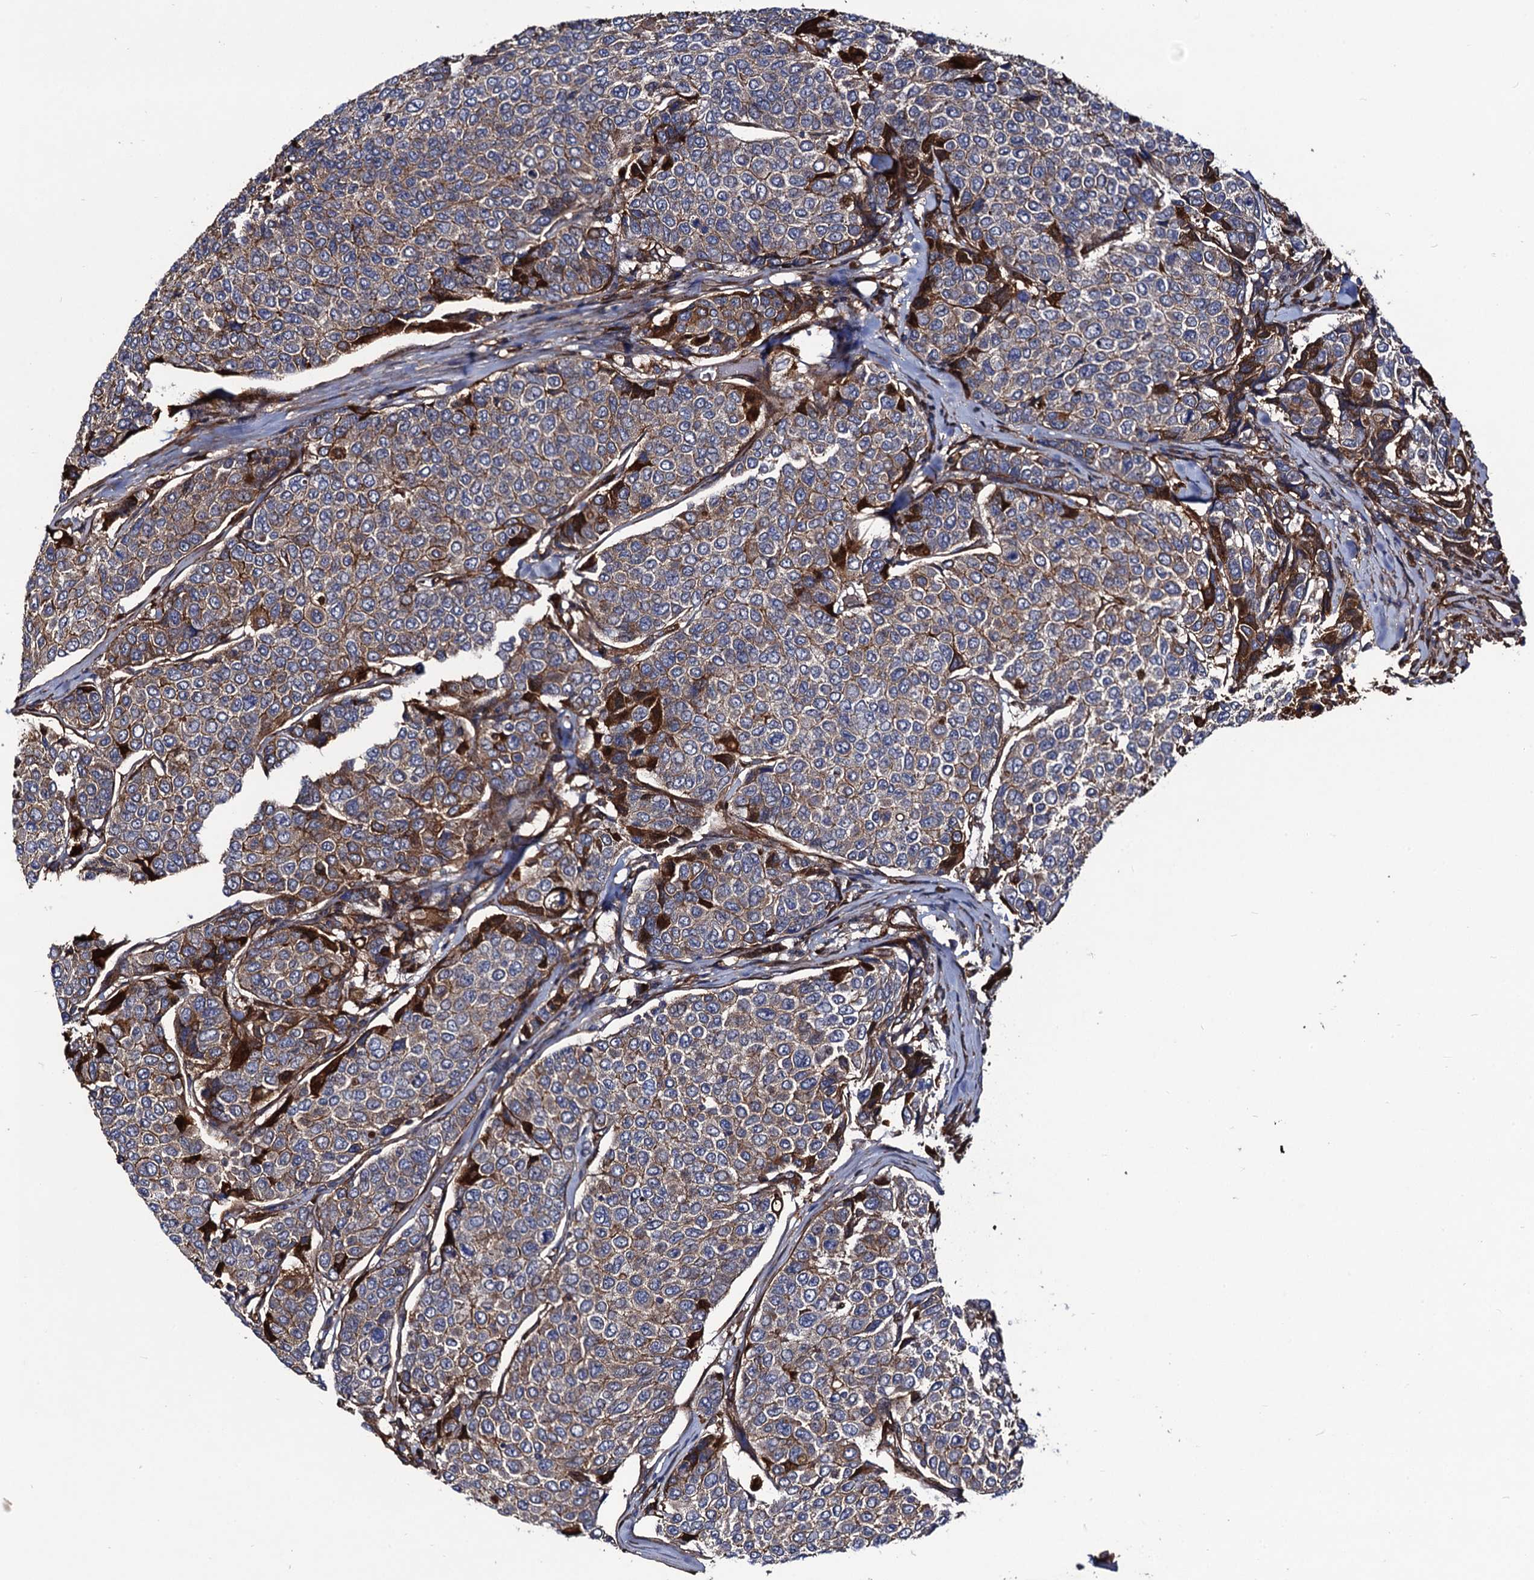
{"staining": {"intensity": "moderate", "quantity": ">75%", "location": "cytoplasmic/membranous"}, "tissue": "breast cancer", "cell_type": "Tumor cells", "image_type": "cancer", "snomed": [{"axis": "morphology", "description": "Duct carcinoma"}, {"axis": "topography", "description": "Breast"}], "caption": "Moderate cytoplasmic/membranous expression is present in approximately >75% of tumor cells in breast infiltrating ductal carcinoma.", "gene": "CIP2A", "patient": {"sex": "female", "age": 55}}